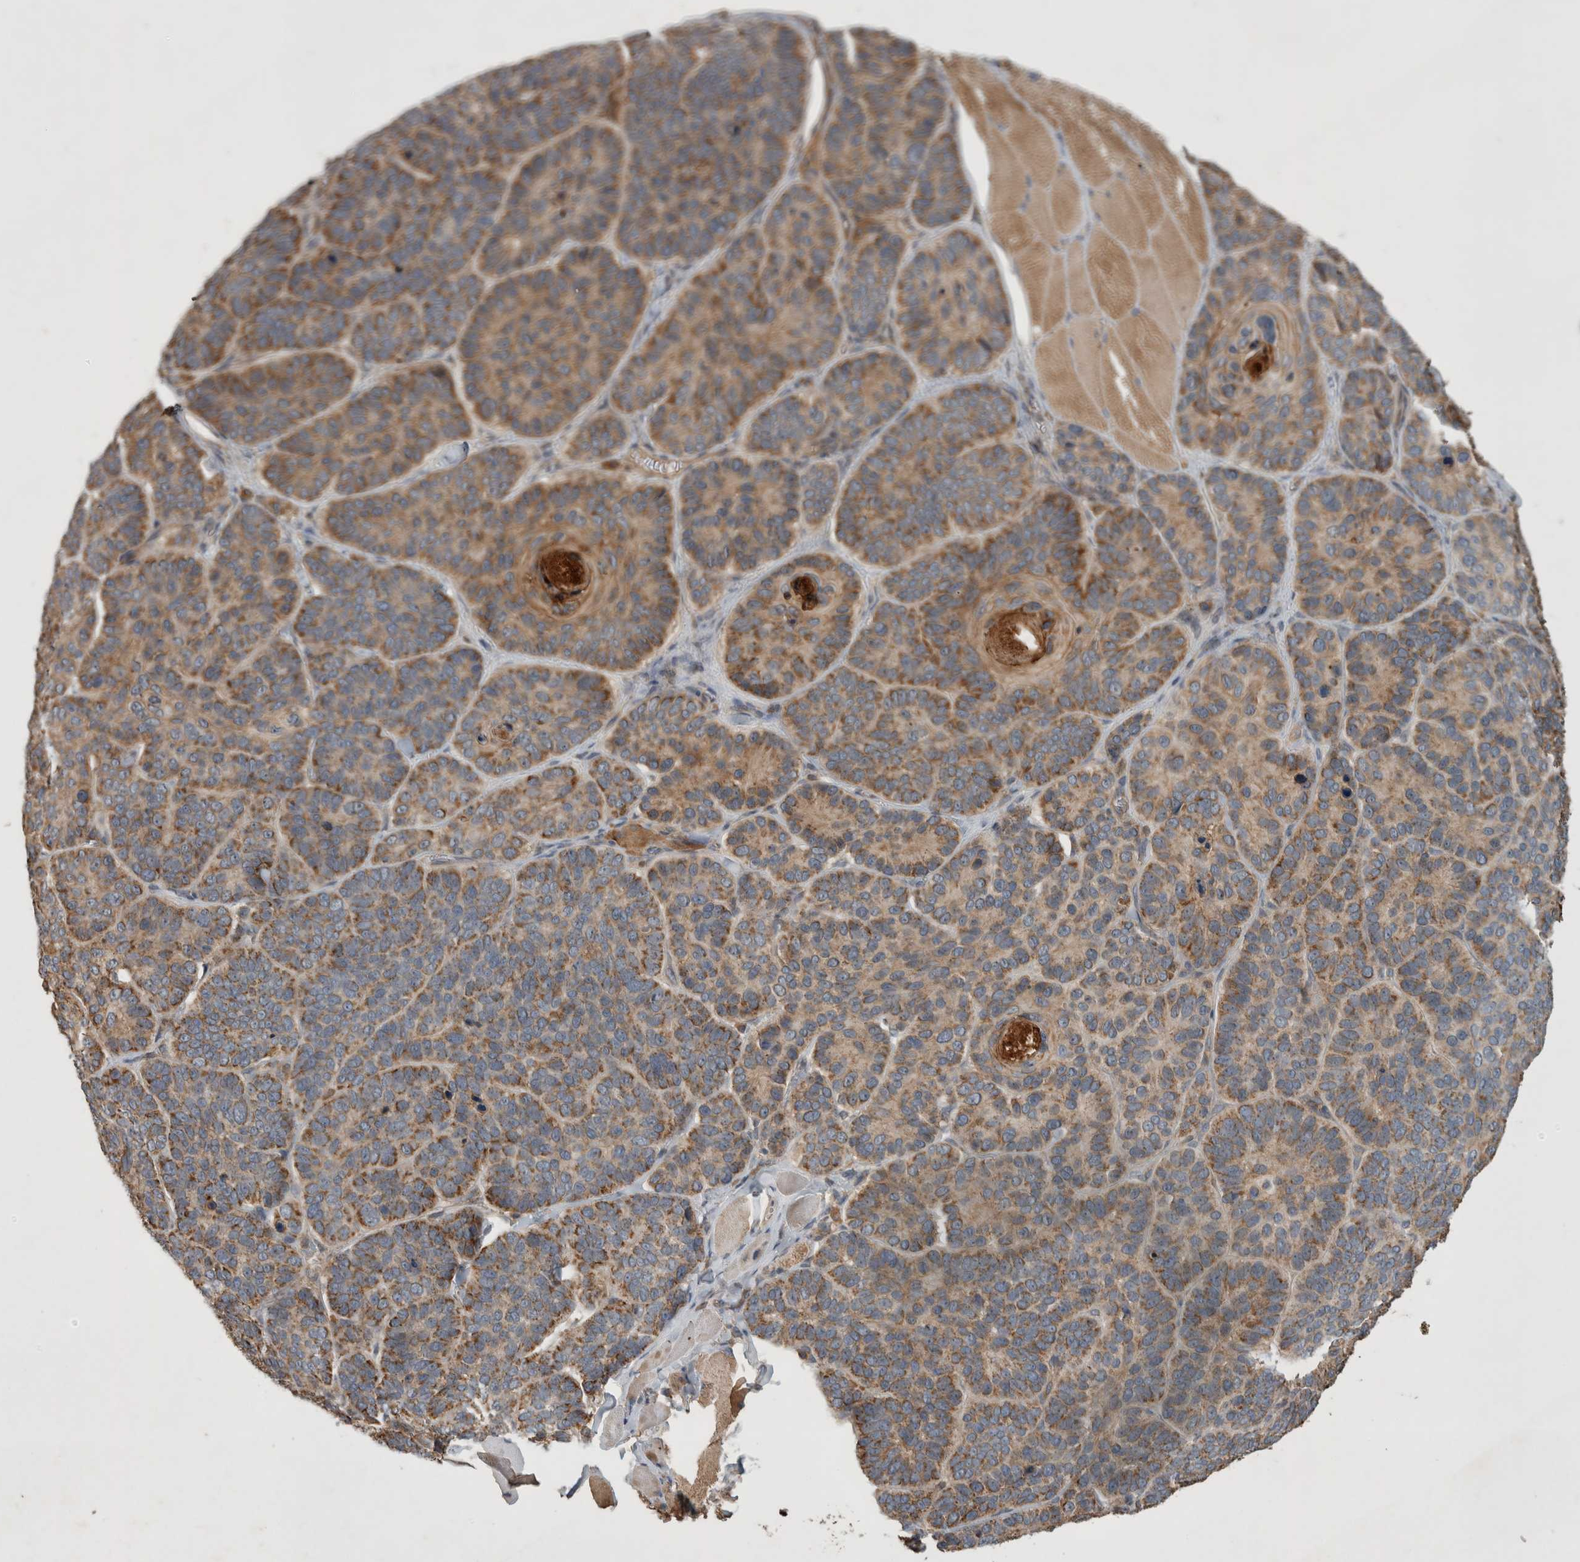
{"staining": {"intensity": "moderate", "quantity": ">75%", "location": "cytoplasmic/membranous"}, "tissue": "skin cancer", "cell_type": "Tumor cells", "image_type": "cancer", "snomed": [{"axis": "morphology", "description": "Basal cell carcinoma"}, {"axis": "topography", "description": "Skin"}], "caption": "Skin basal cell carcinoma was stained to show a protein in brown. There is medium levels of moderate cytoplasmic/membranous positivity in approximately >75% of tumor cells. Ihc stains the protein of interest in brown and the nuclei are stained blue.", "gene": "SERAC1", "patient": {"sex": "male", "age": 62}}